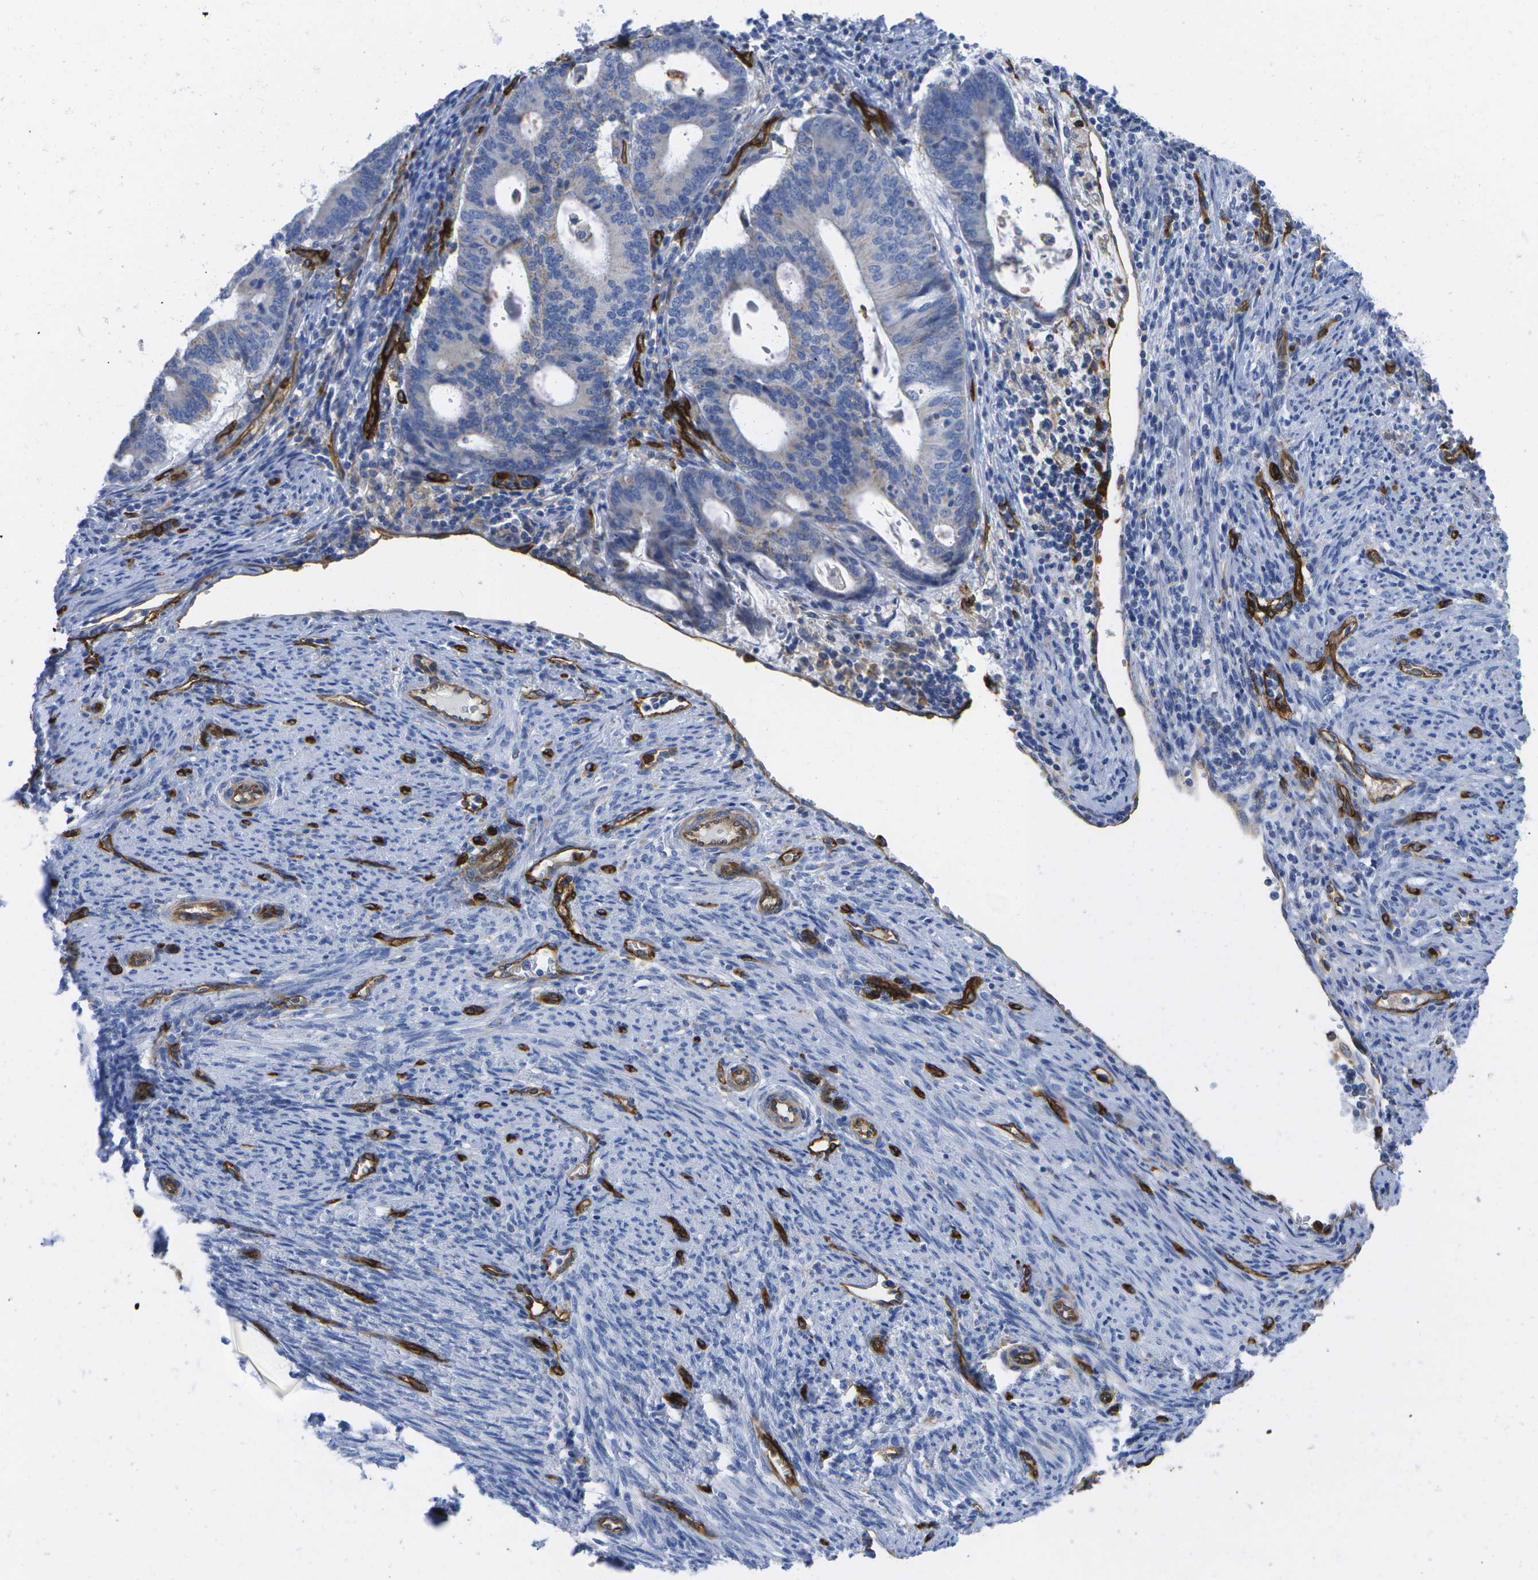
{"staining": {"intensity": "negative", "quantity": "none", "location": "none"}, "tissue": "endometrial cancer", "cell_type": "Tumor cells", "image_type": "cancer", "snomed": [{"axis": "morphology", "description": "Adenocarcinoma, NOS"}, {"axis": "topography", "description": "Uterus"}], "caption": "The immunohistochemistry (IHC) histopathology image has no significant staining in tumor cells of adenocarcinoma (endometrial) tissue.", "gene": "DYSF", "patient": {"sex": "female", "age": 83}}